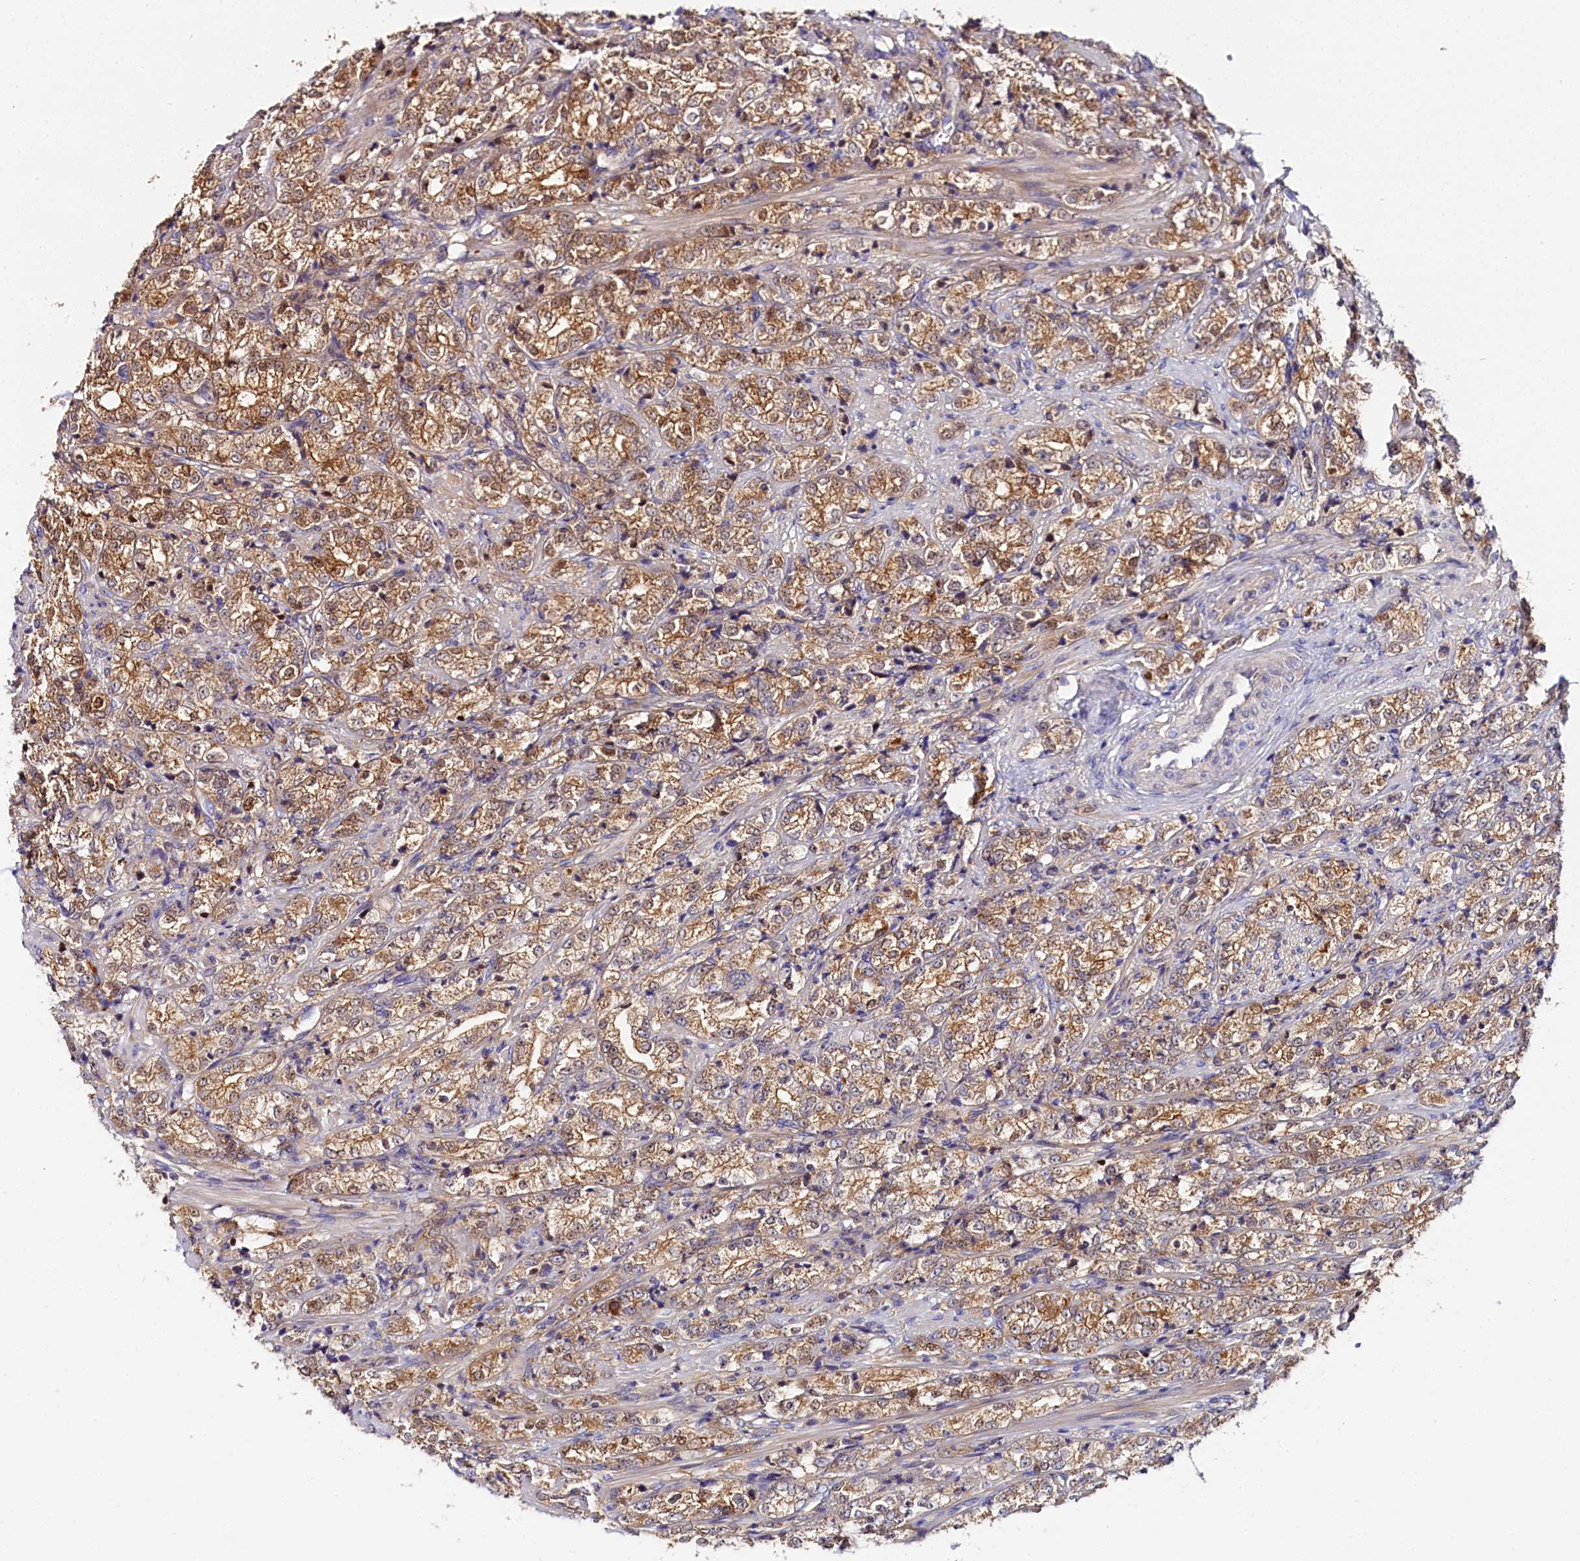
{"staining": {"intensity": "moderate", "quantity": ">75%", "location": "cytoplasmic/membranous"}, "tissue": "prostate cancer", "cell_type": "Tumor cells", "image_type": "cancer", "snomed": [{"axis": "morphology", "description": "Adenocarcinoma, High grade"}, {"axis": "topography", "description": "Prostate"}], "caption": "Immunohistochemistry of prostate cancer demonstrates medium levels of moderate cytoplasmic/membranous expression in about >75% of tumor cells. Nuclei are stained in blue.", "gene": "KATNB1", "patient": {"sex": "male", "age": 69}}